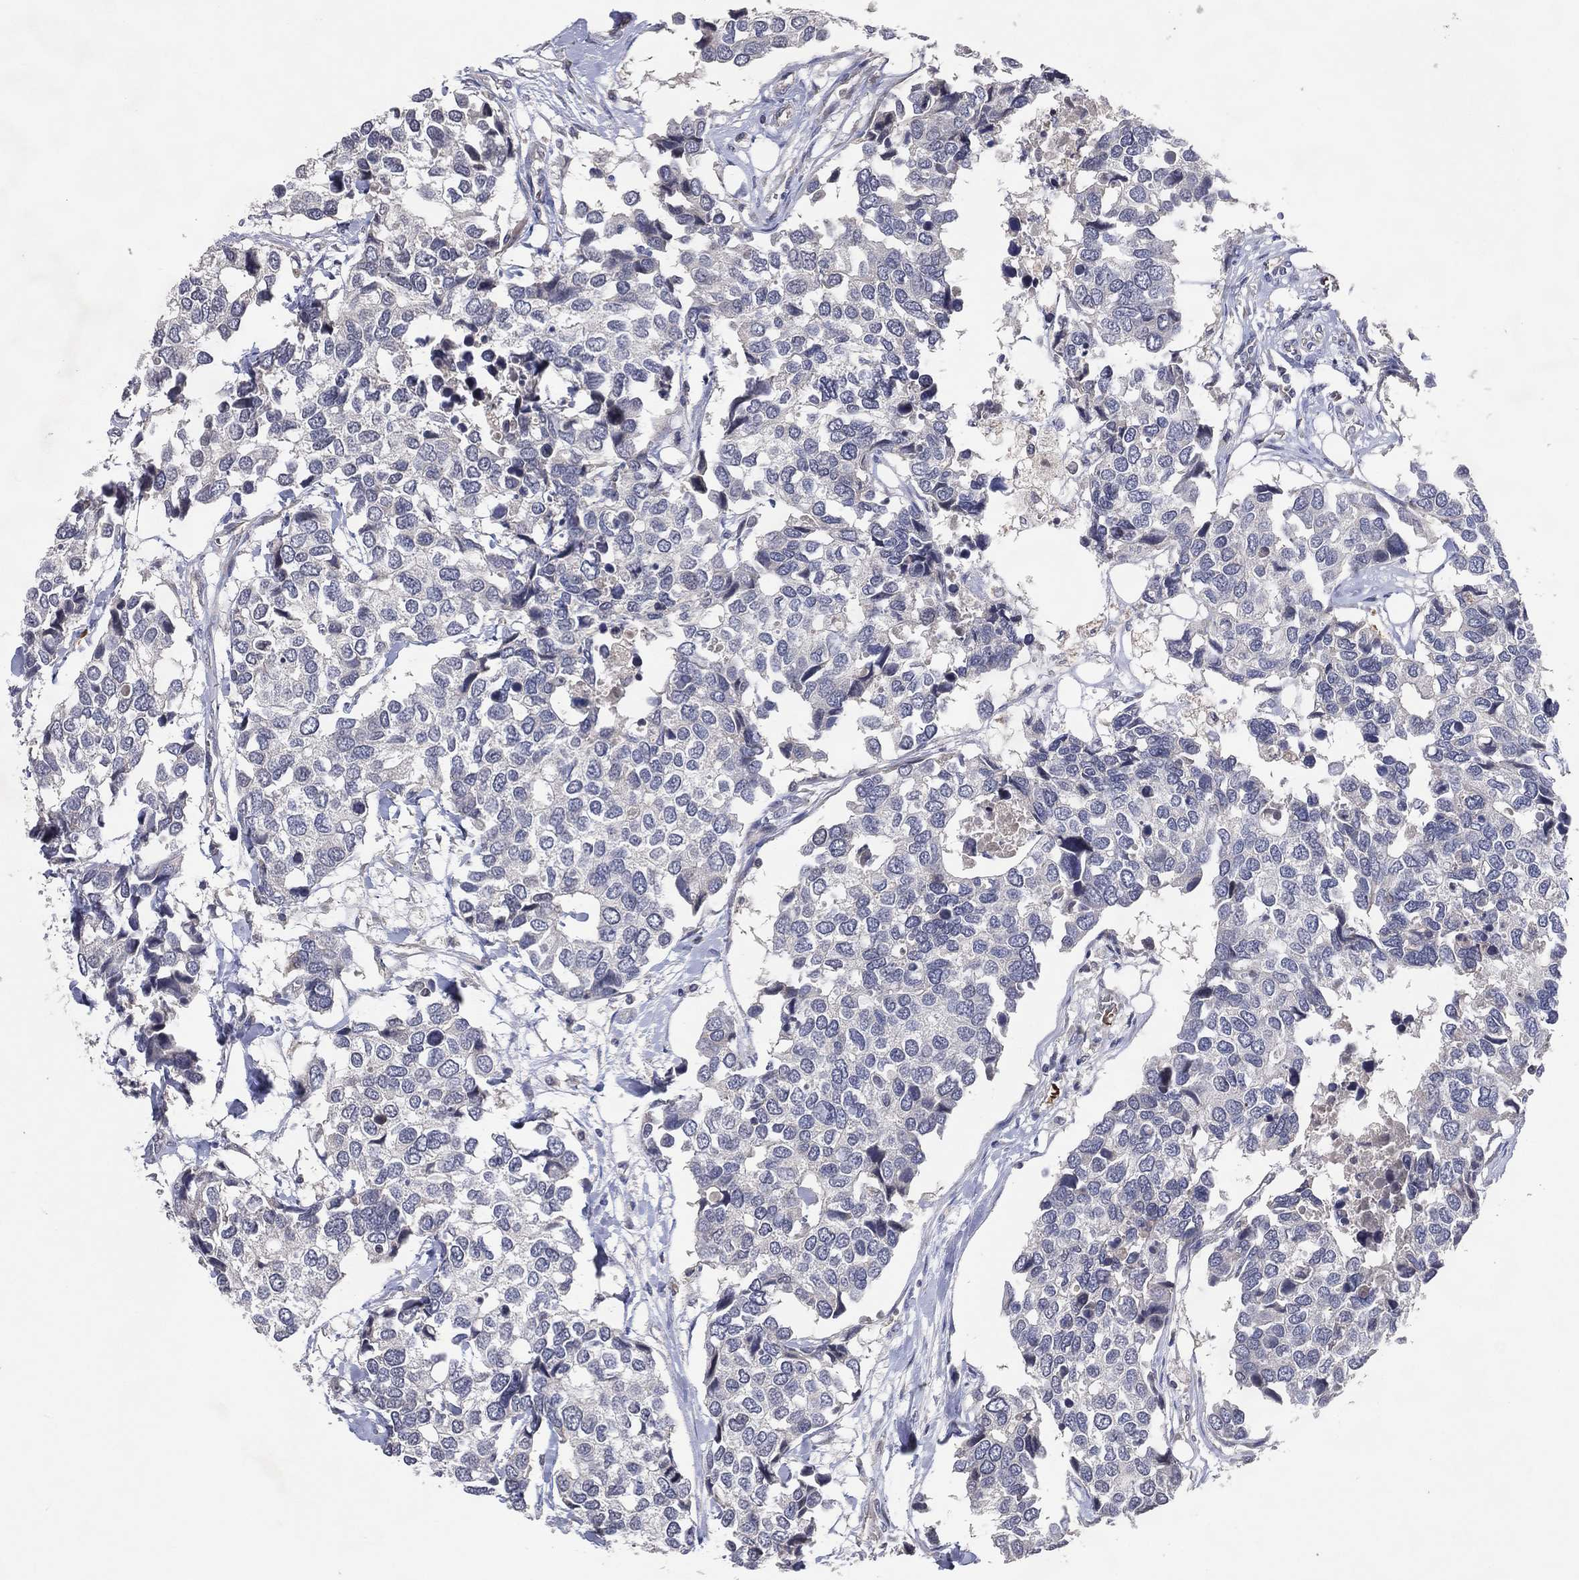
{"staining": {"intensity": "negative", "quantity": "none", "location": "none"}, "tissue": "breast cancer", "cell_type": "Tumor cells", "image_type": "cancer", "snomed": [{"axis": "morphology", "description": "Duct carcinoma"}, {"axis": "topography", "description": "Breast"}], "caption": "High power microscopy image of an immunohistochemistry micrograph of breast invasive ductal carcinoma, revealing no significant staining in tumor cells.", "gene": "DNAH7", "patient": {"sex": "female", "age": 83}}